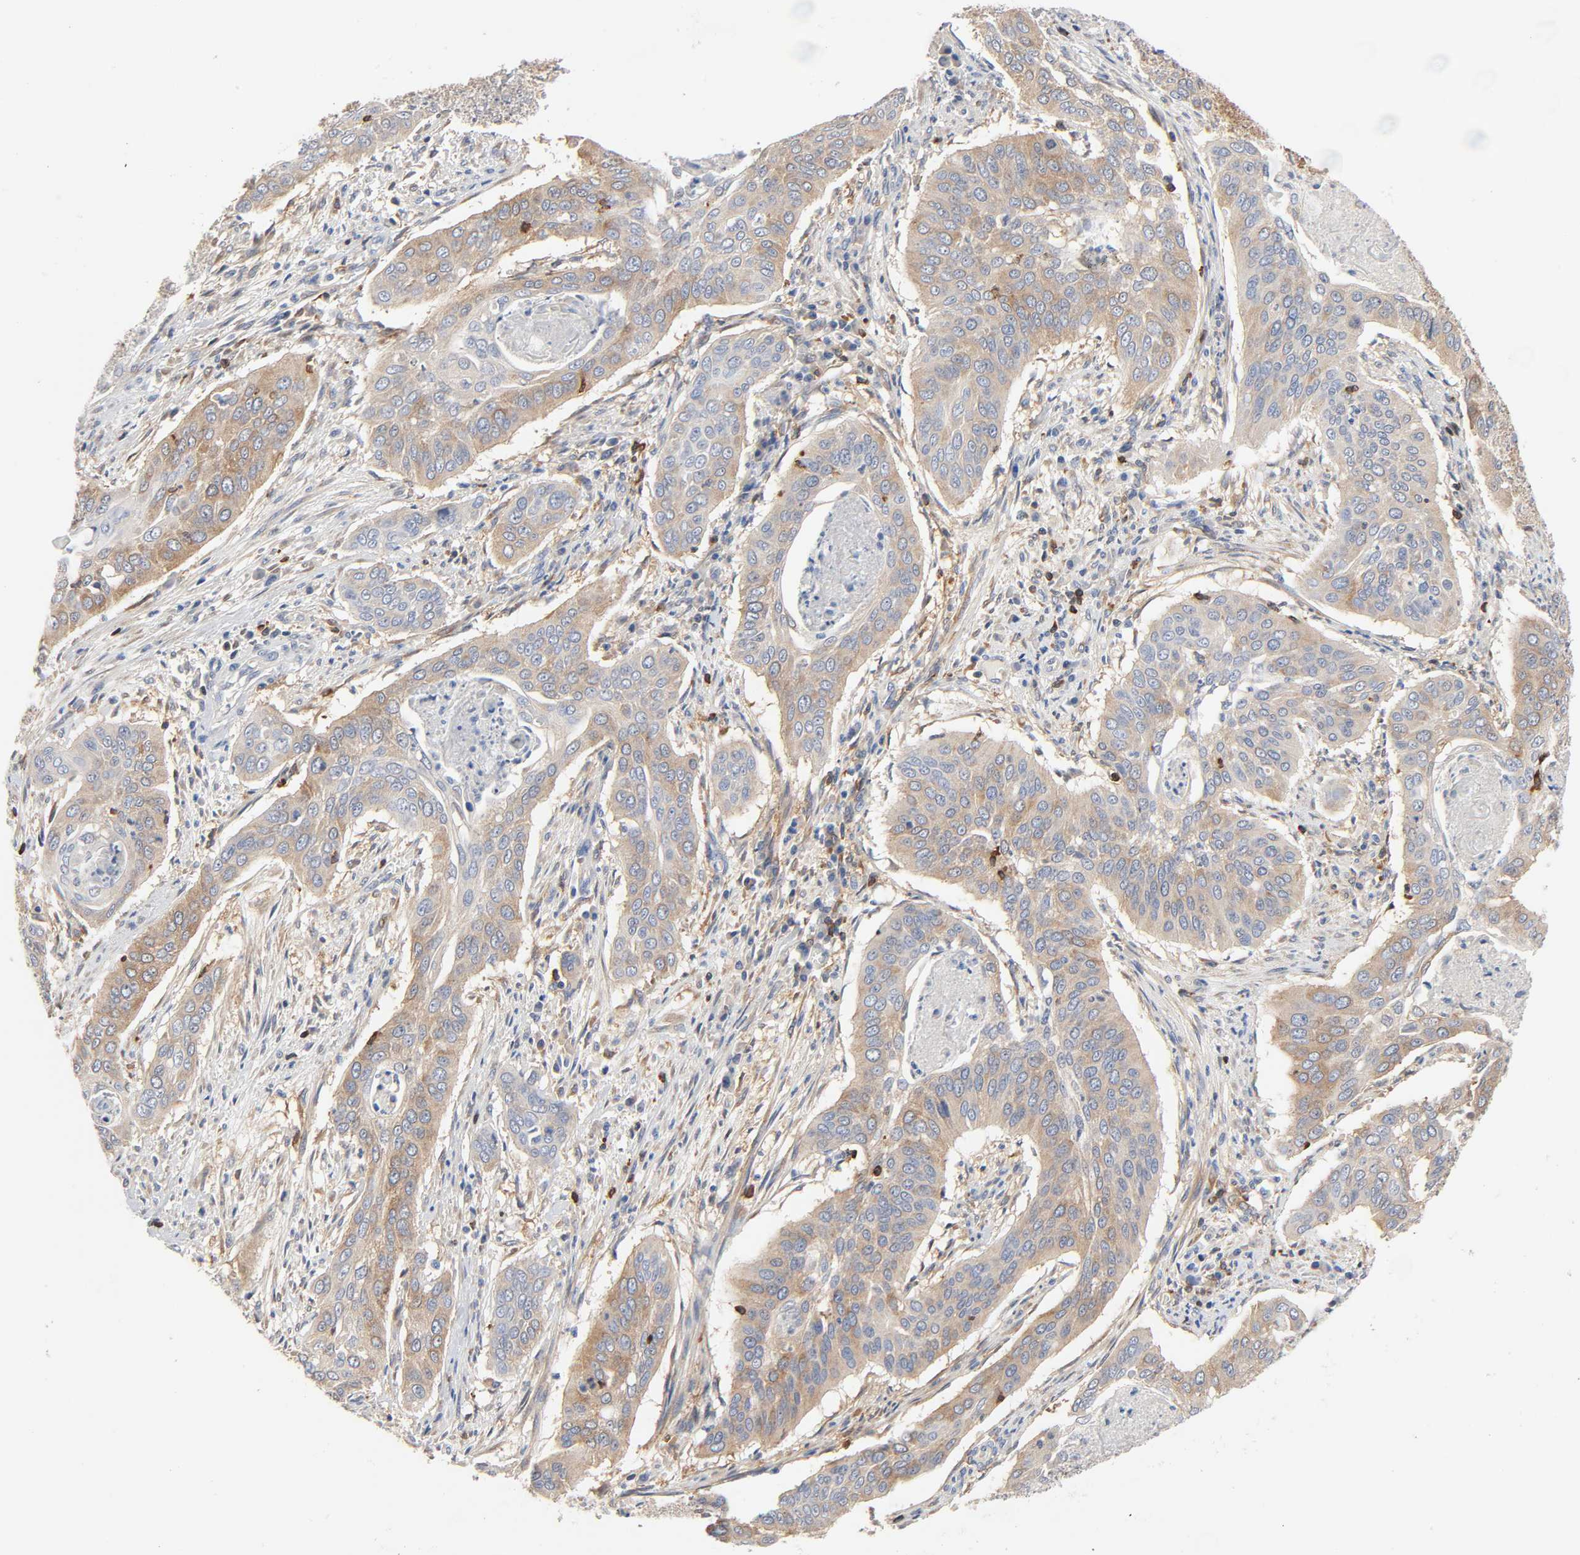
{"staining": {"intensity": "moderate", "quantity": ">75%", "location": "cytoplasmic/membranous"}, "tissue": "cervical cancer", "cell_type": "Tumor cells", "image_type": "cancer", "snomed": [{"axis": "morphology", "description": "Squamous cell carcinoma, NOS"}, {"axis": "topography", "description": "Cervix"}], "caption": "The micrograph exhibits immunohistochemical staining of cervical cancer. There is moderate cytoplasmic/membranous staining is present in approximately >75% of tumor cells. Immunohistochemistry (ihc) stains the protein of interest in brown and the nuclei are stained blue.", "gene": "BIN1", "patient": {"sex": "female", "age": 39}}